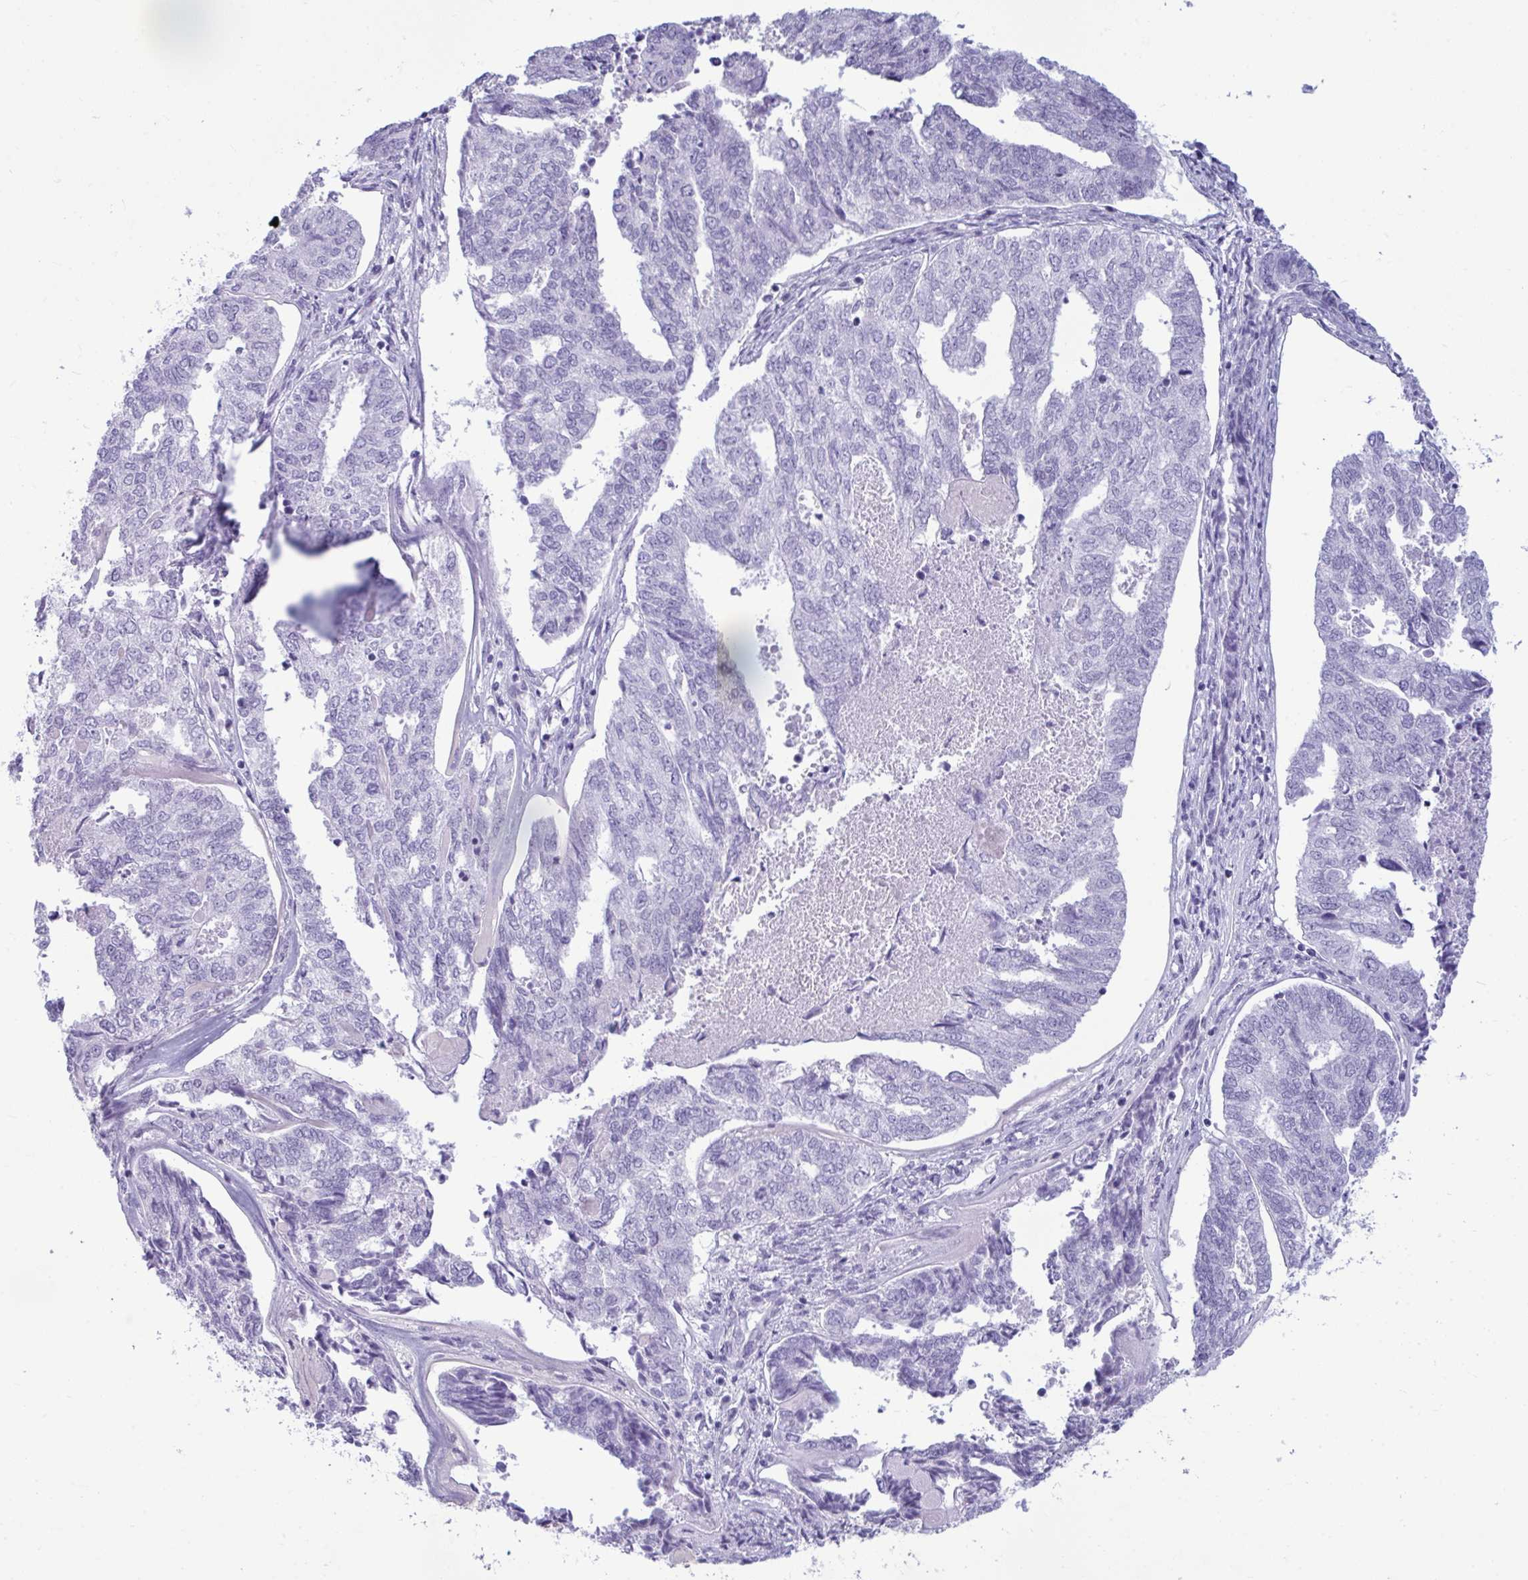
{"staining": {"intensity": "negative", "quantity": "none", "location": "none"}, "tissue": "endometrial cancer", "cell_type": "Tumor cells", "image_type": "cancer", "snomed": [{"axis": "morphology", "description": "Adenocarcinoma, NOS"}, {"axis": "topography", "description": "Endometrium"}], "caption": "Tumor cells show no significant staining in endometrial cancer (adenocarcinoma). (Stains: DAB (3,3'-diaminobenzidine) immunohistochemistry with hematoxylin counter stain, Microscopy: brightfield microscopy at high magnification).", "gene": "ANKRD60", "patient": {"sex": "female", "age": 73}}